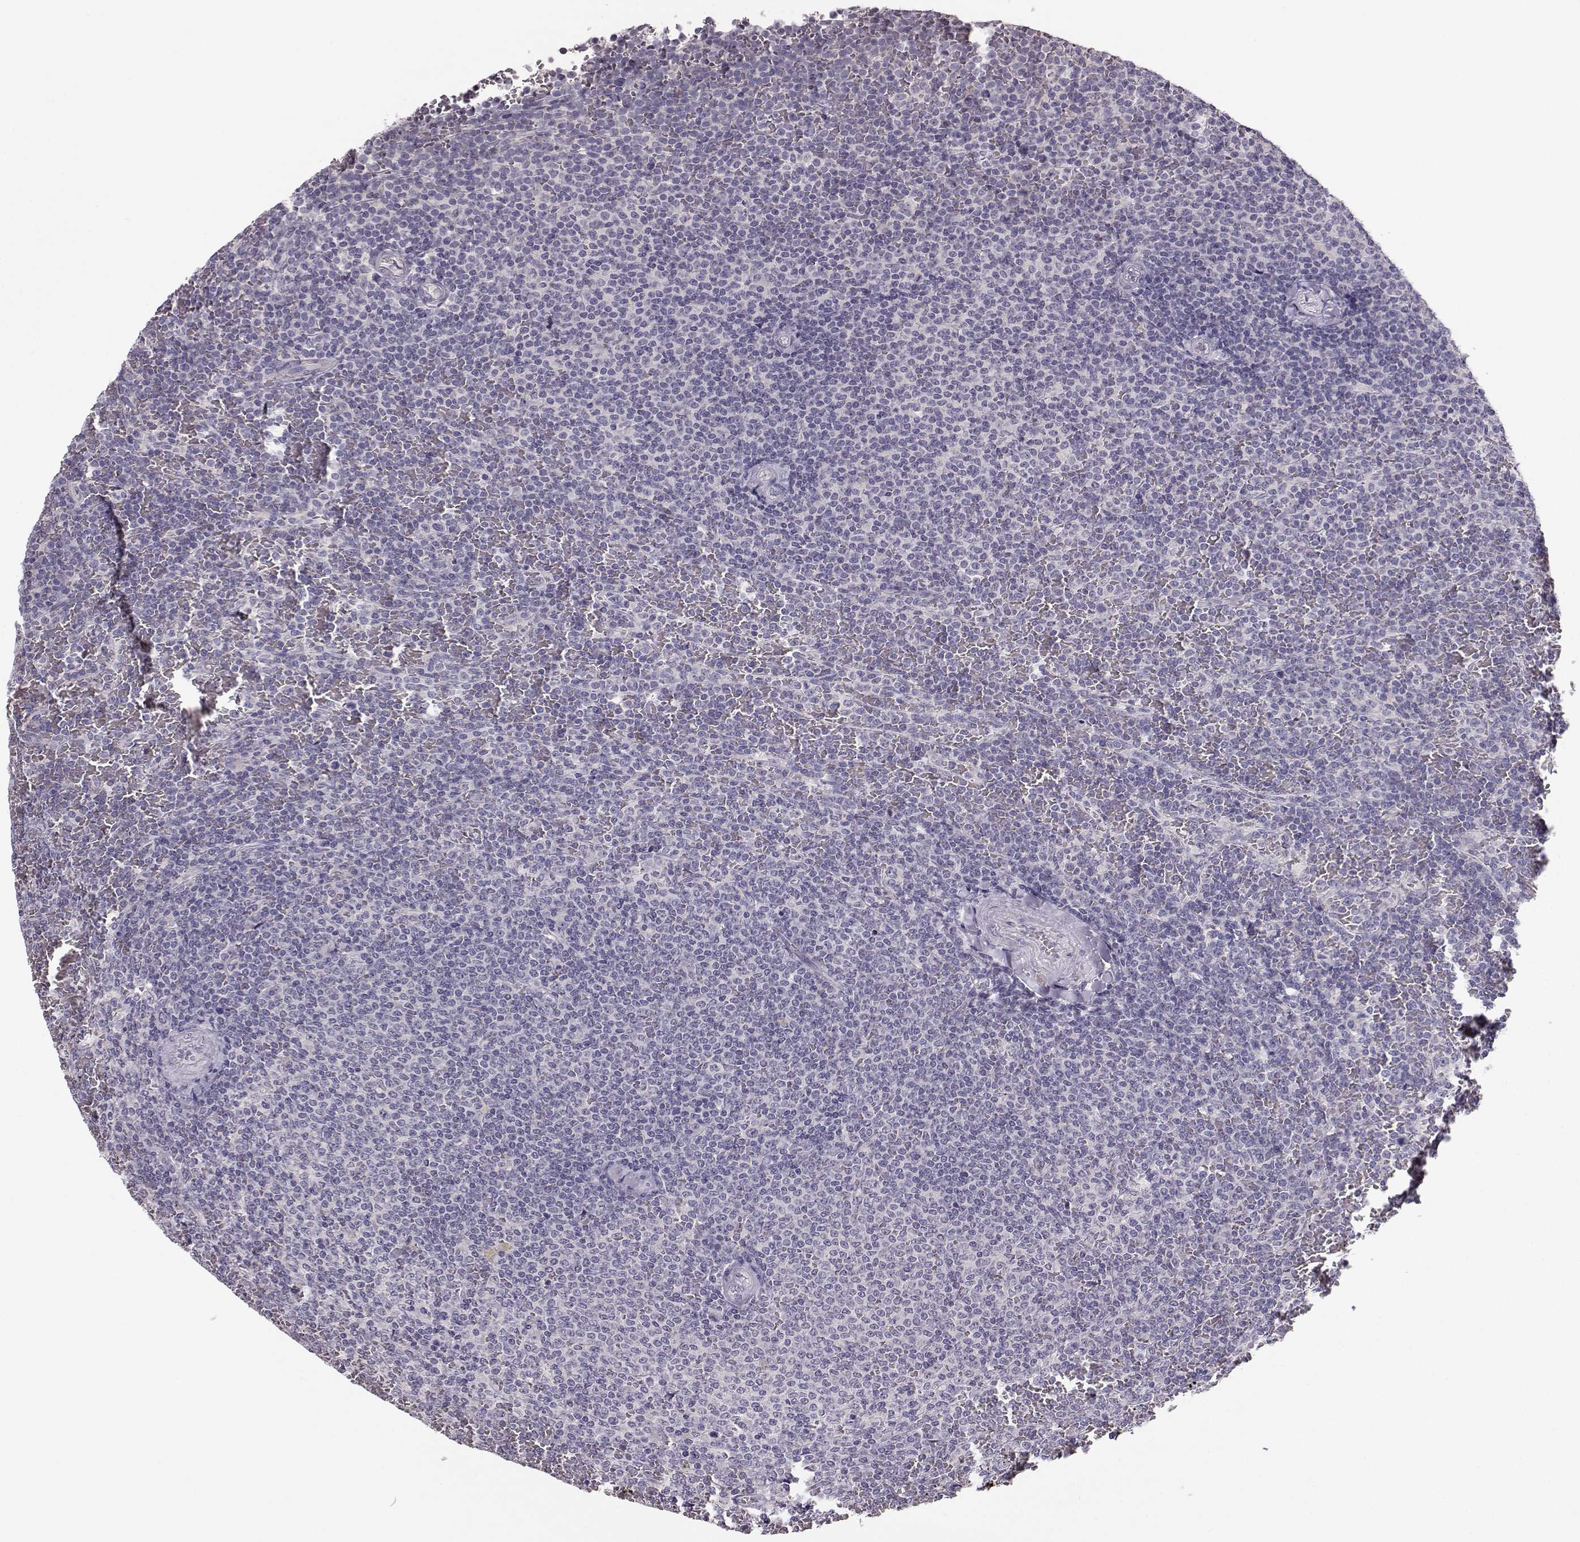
{"staining": {"intensity": "negative", "quantity": "none", "location": "none"}, "tissue": "lymphoma", "cell_type": "Tumor cells", "image_type": "cancer", "snomed": [{"axis": "morphology", "description": "Malignant lymphoma, non-Hodgkin's type, Low grade"}, {"axis": "topography", "description": "Spleen"}], "caption": "An IHC micrograph of low-grade malignant lymphoma, non-Hodgkin's type is shown. There is no staining in tumor cells of low-grade malignant lymphoma, non-Hodgkin's type.", "gene": "BFSP2", "patient": {"sex": "female", "age": 77}}